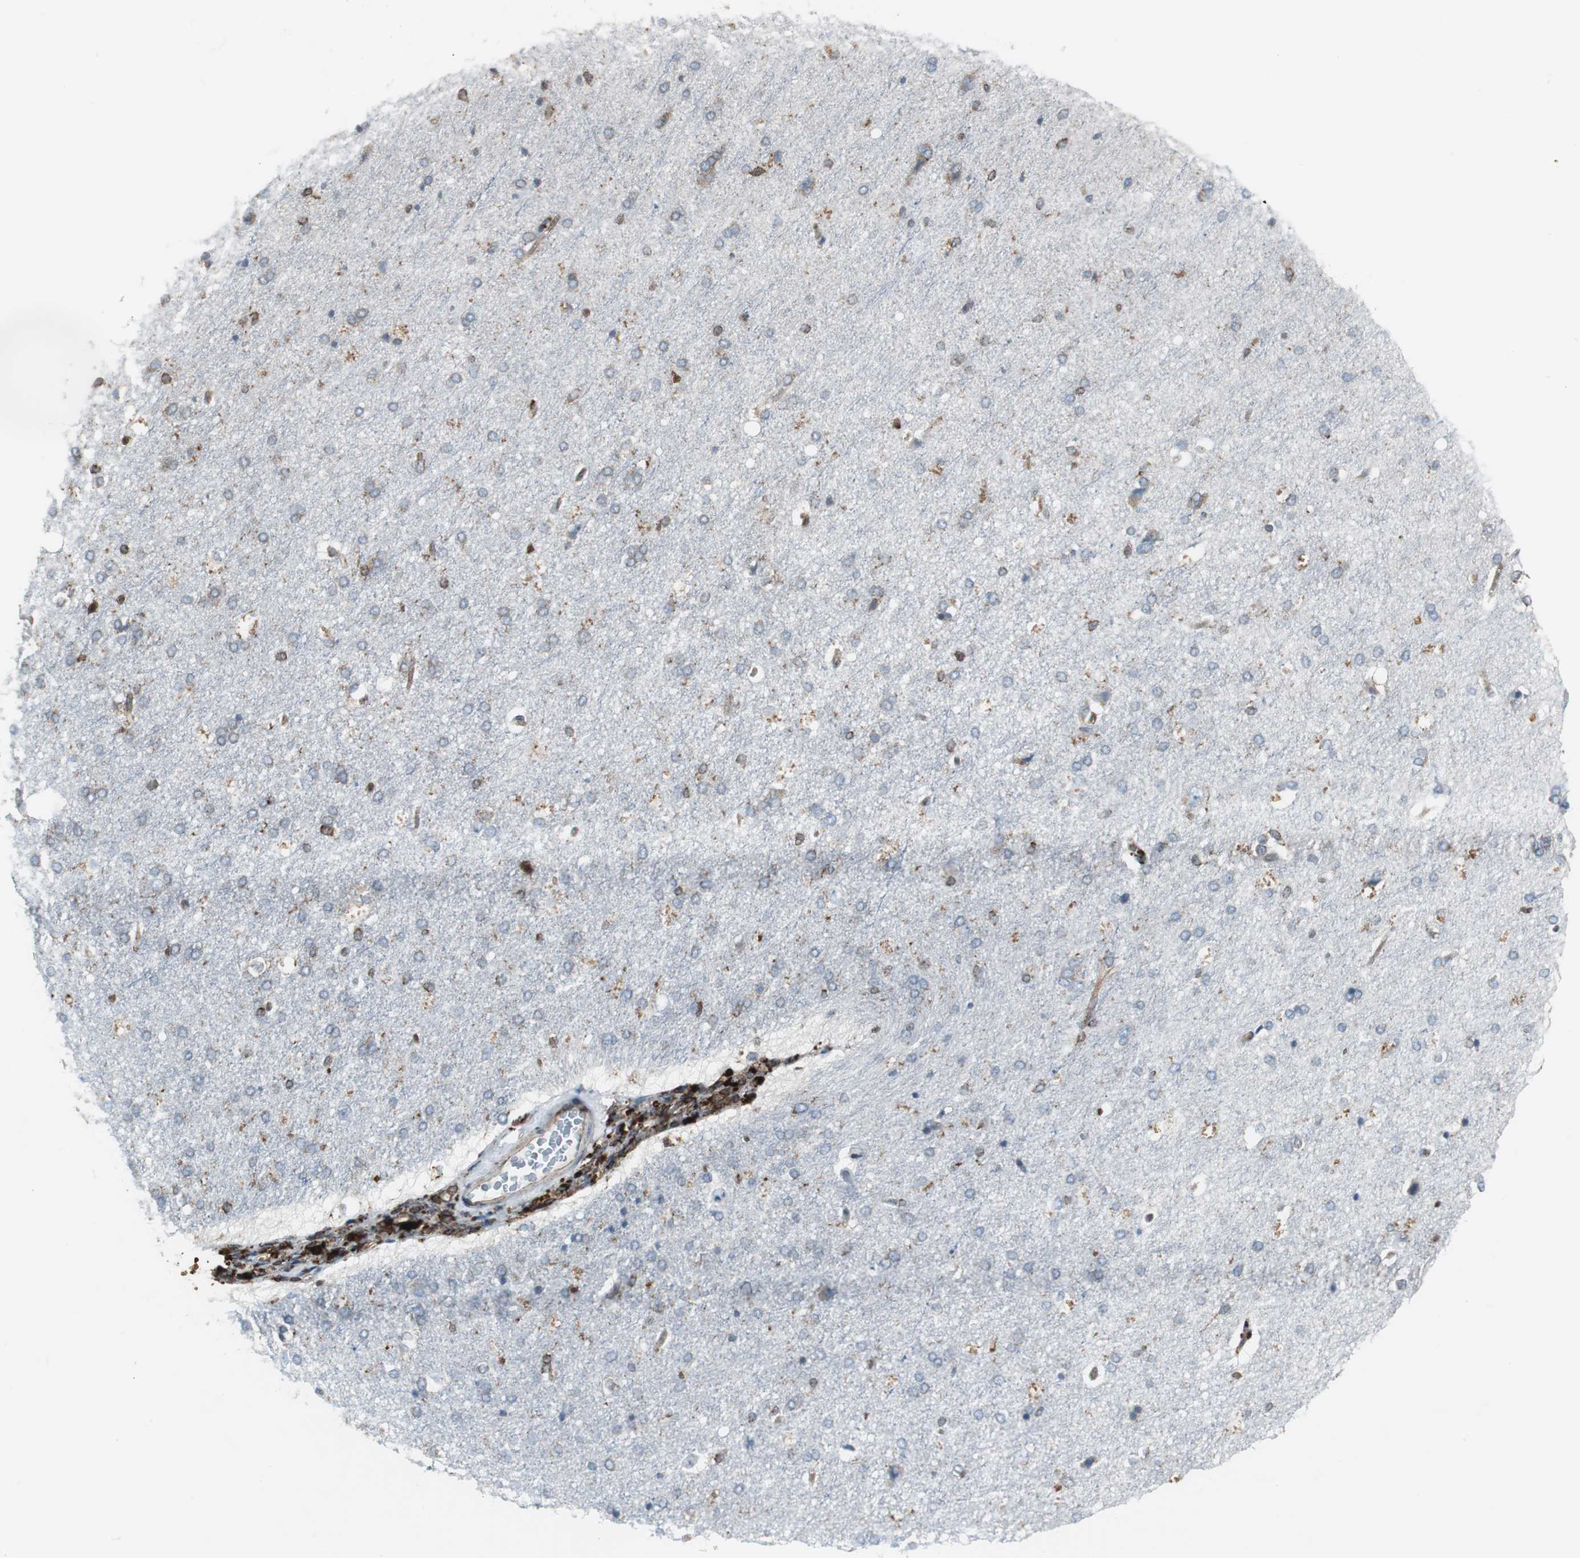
{"staining": {"intensity": "moderate", "quantity": ">75%", "location": "cytoplasmic/membranous"}, "tissue": "cerebral cortex", "cell_type": "Endothelial cells", "image_type": "normal", "snomed": [{"axis": "morphology", "description": "Normal tissue, NOS"}, {"axis": "topography", "description": "Cerebral cortex"}], "caption": "DAB immunohistochemical staining of benign cerebral cortex displays moderate cytoplasmic/membranous protein positivity in about >75% of endothelial cells. The staining was performed using DAB to visualize the protein expression in brown, while the nuclei were stained in blue with hematoxylin (Magnification: 20x).", "gene": "RELA", "patient": {"sex": "male", "age": 62}}